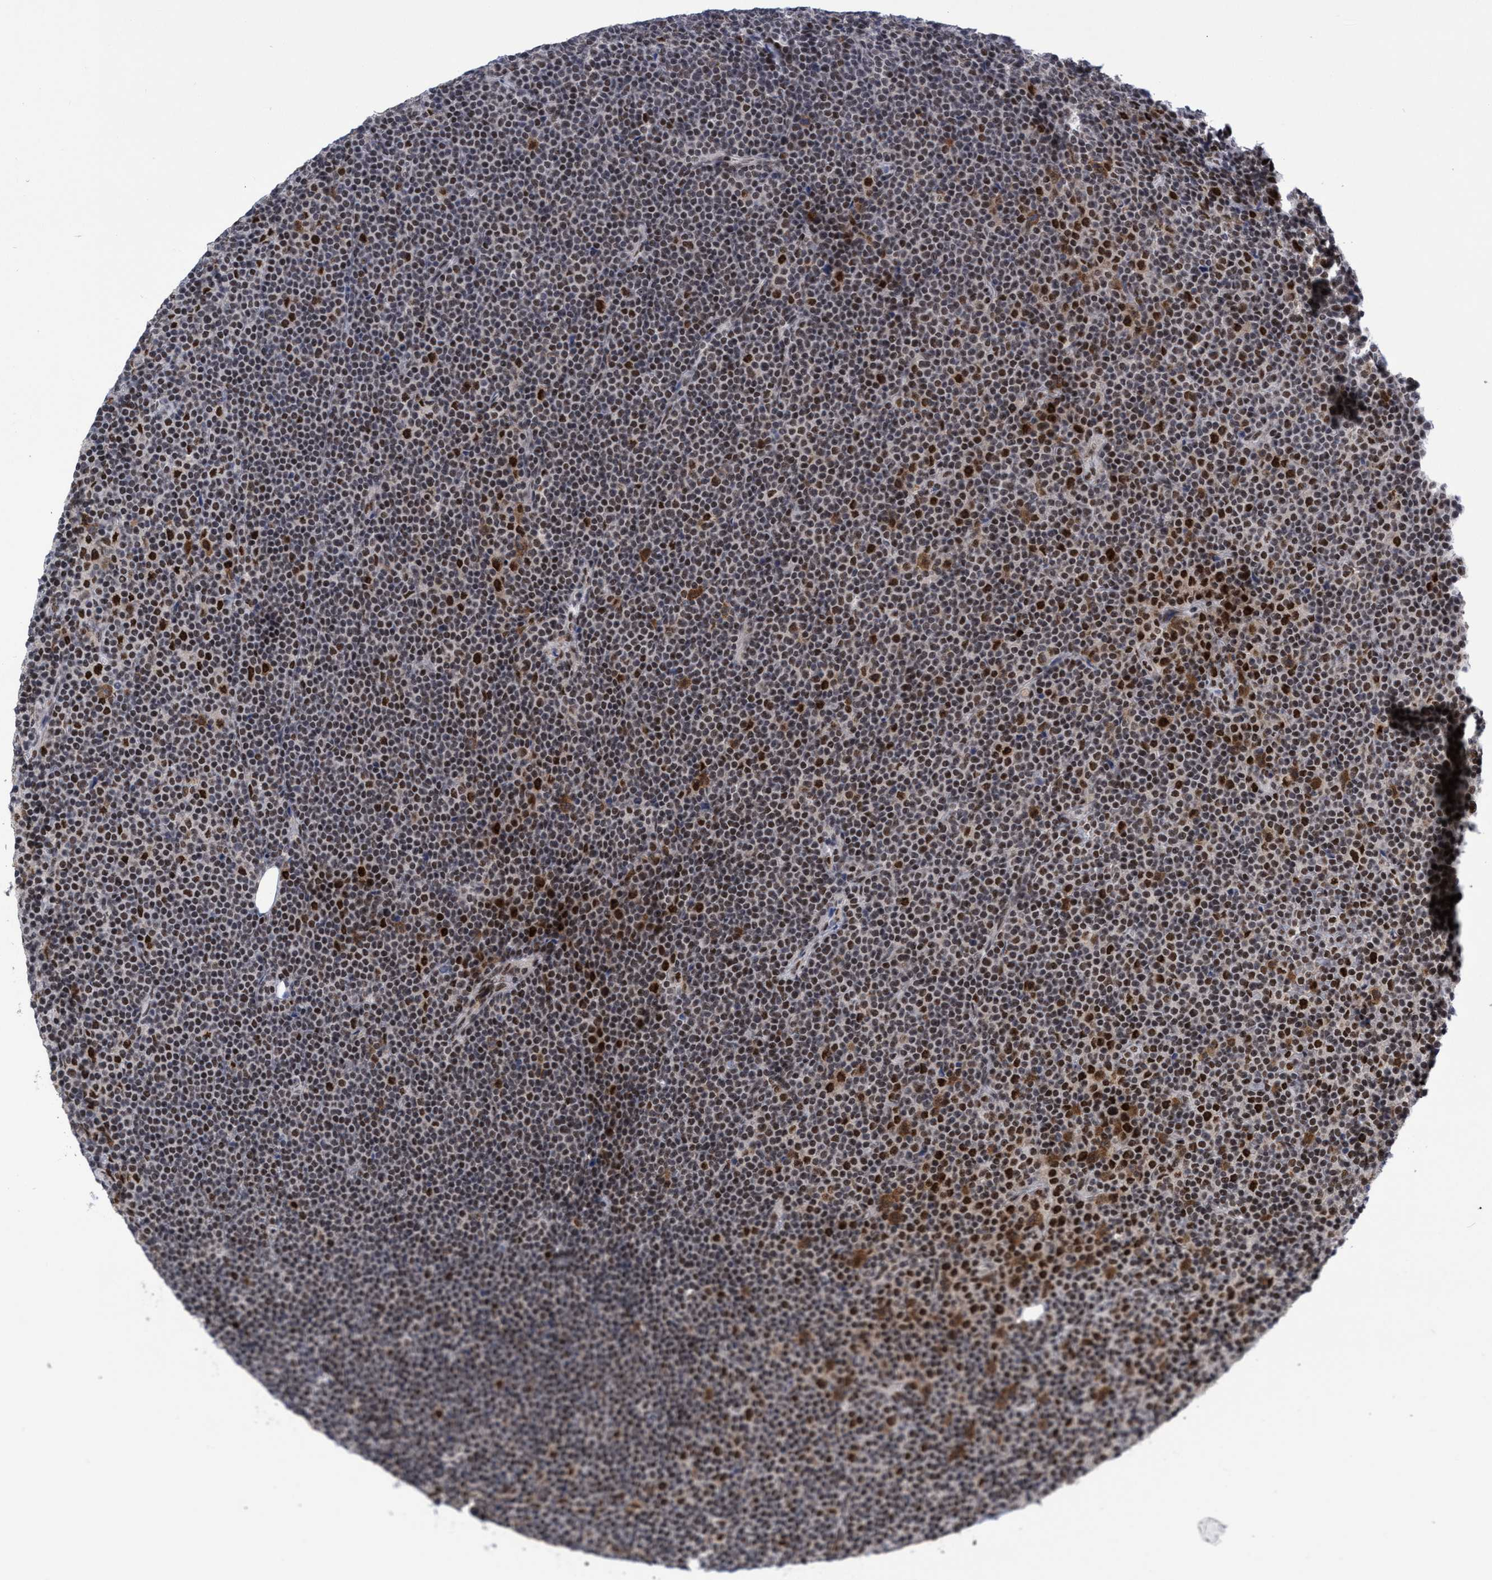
{"staining": {"intensity": "strong", "quantity": "25%-75%", "location": "cytoplasmic/membranous,nuclear"}, "tissue": "lymphoma", "cell_type": "Tumor cells", "image_type": "cancer", "snomed": [{"axis": "morphology", "description": "Malignant lymphoma, non-Hodgkin's type, Low grade"}, {"axis": "topography", "description": "Lymph node"}], "caption": "Lymphoma stained for a protein (brown) reveals strong cytoplasmic/membranous and nuclear positive staining in about 25%-75% of tumor cells.", "gene": "C9orf78", "patient": {"sex": "female", "age": 67}}